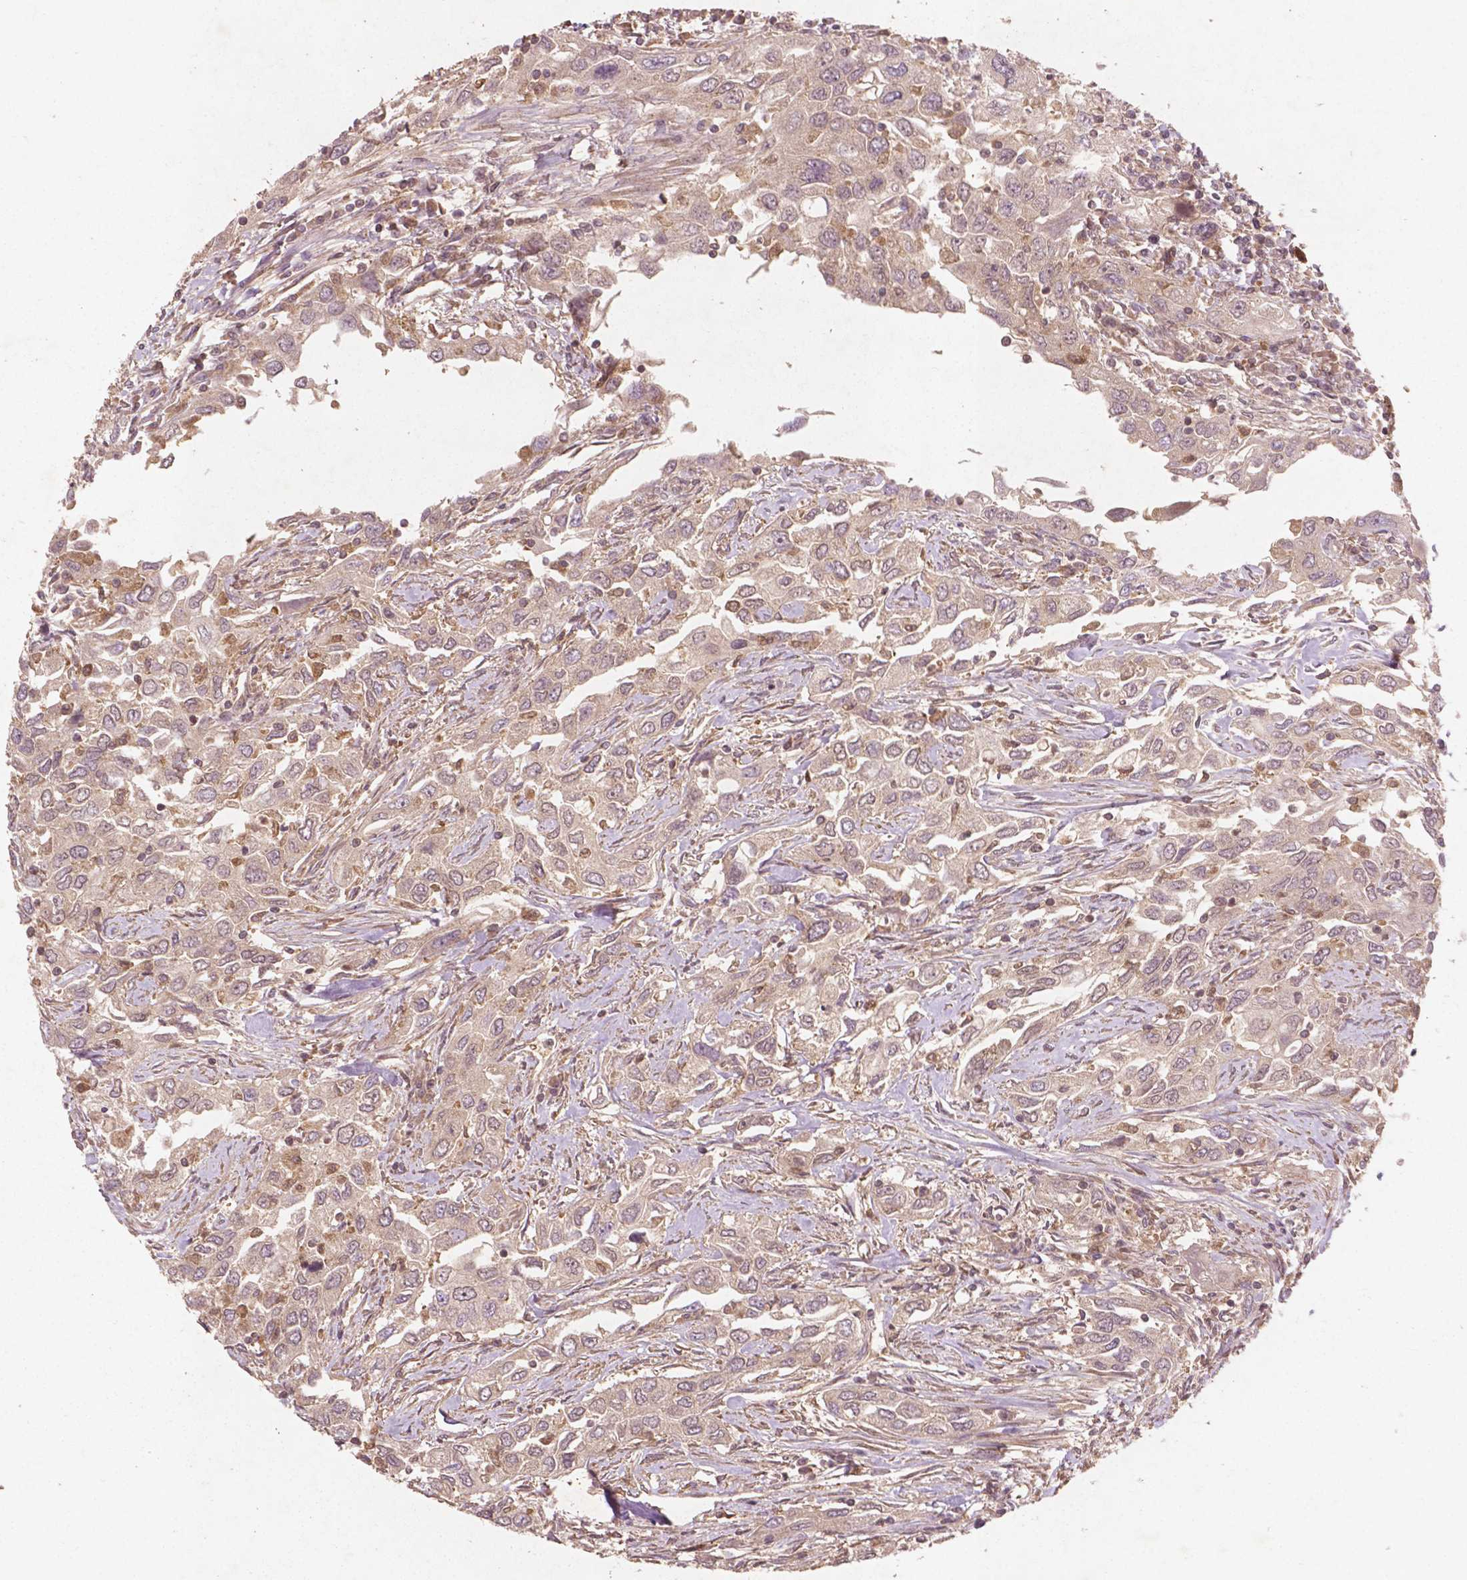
{"staining": {"intensity": "weak", "quantity": "25%-75%", "location": "cytoplasmic/membranous"}, "tissue": "urothelial cancer", "cell_type": "Tumor cells", "image_type": "cancer", "snomed": [{"axis": "morphology", "description": "Urothelial carcinoma, High grade"}, {"axis": "topography", "description": "Urinary bladder"}], "caption": "Immunohistochemistry (IHC) histopathology image of neoplastic tissue: human high-grade urothelial carcinoma stained using immunohistochemistry reveals low levels of weak protein expression localized specifically in the cytoplasmic/membranous of tumor cells, appearing as a cytoplasmic/membranous brown color.", "gene": "CYFIP2", "patient": {"sex": "male", "age": 76}}